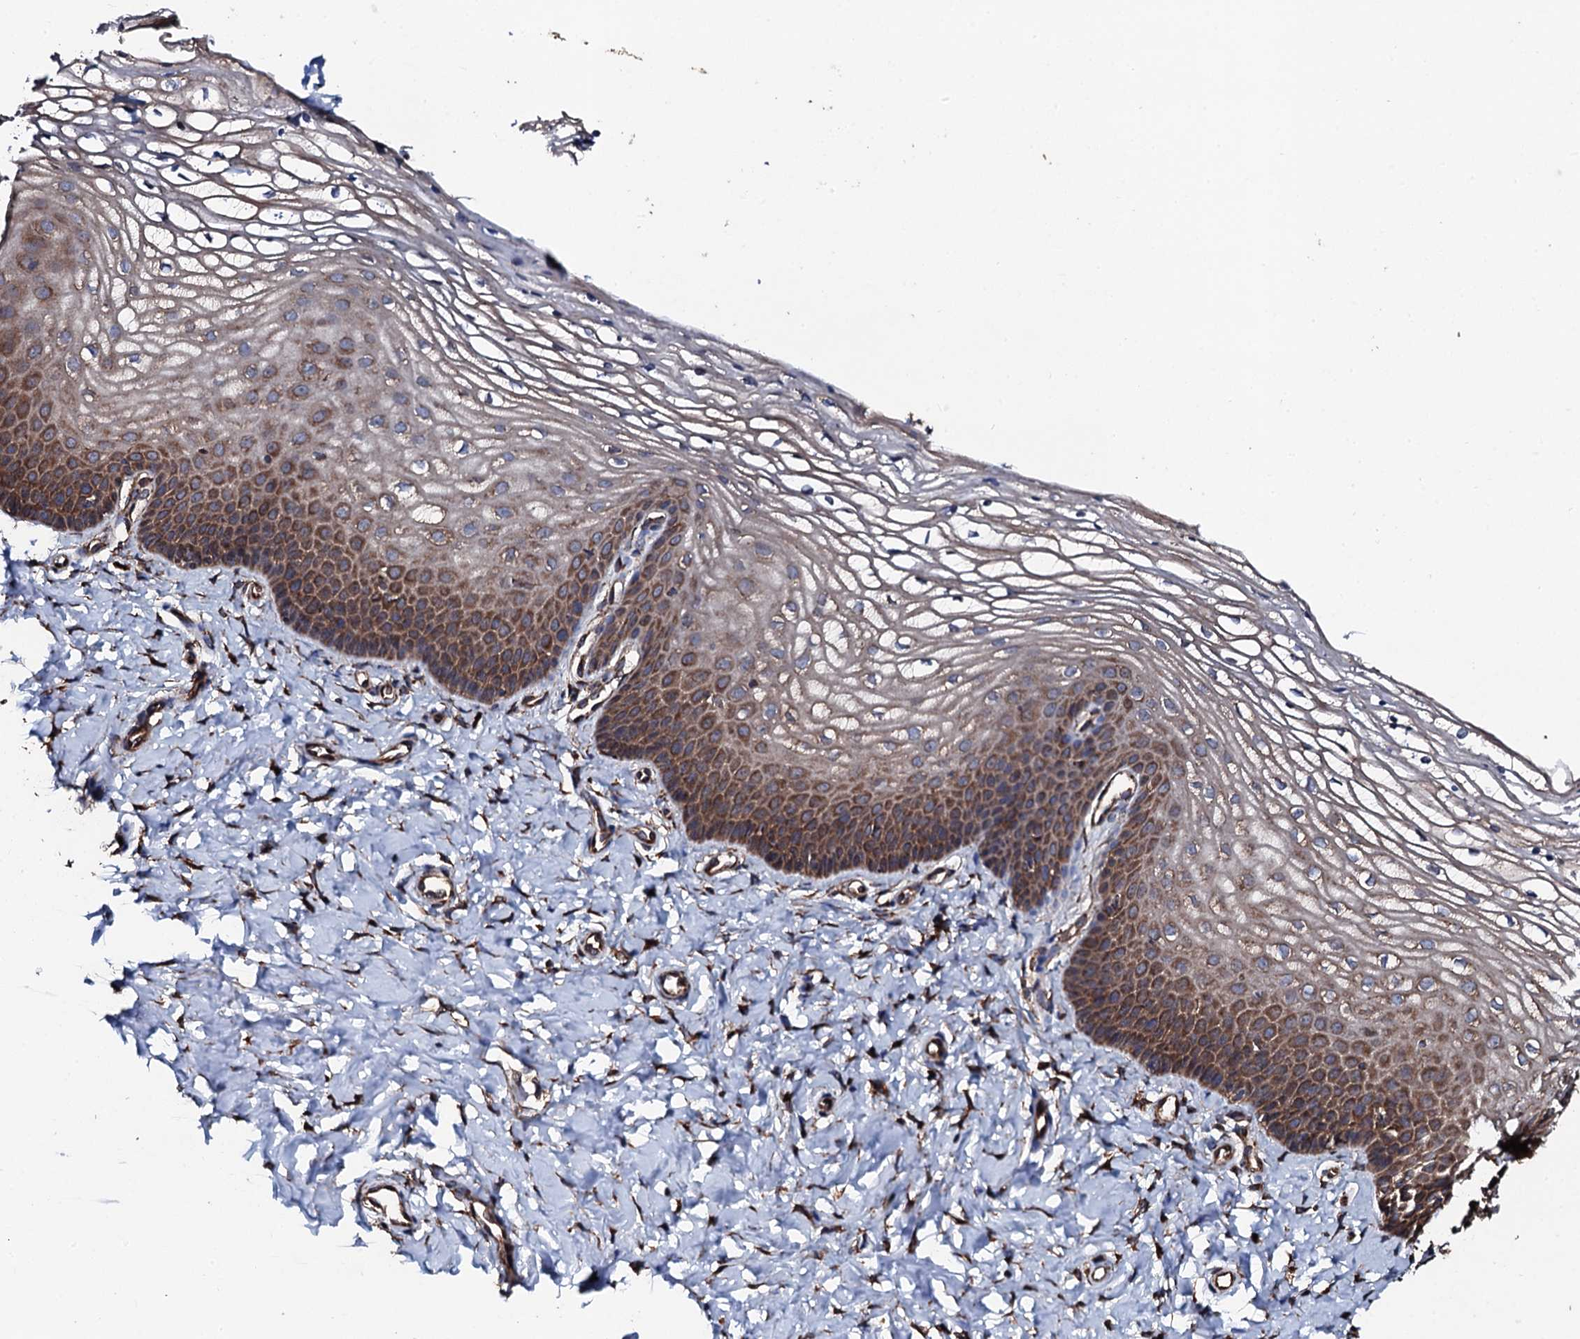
{"staining": {"intensity": "strong", "quantity": ">75%", "location": "cytoplasmic/membranous"}, "tissue": "vagina", "cell_type": "Squamous epithelial cells", "image_type": "normal", "snomed": [{"axis": "morphology", "description": "Normal tissue, NOS"}, {"axis": "topography", "description": "Vagina"}, {"axis": "topography", "description": "Cervix"}], "caption": "Squamous epithelial cells demonstrate high levels of strong cytoplasmic/membranous positivity in about >75% of cells in benign human vagina.", "gene": "CKAP5", "patient": {"sex": "female", "age": 40}}